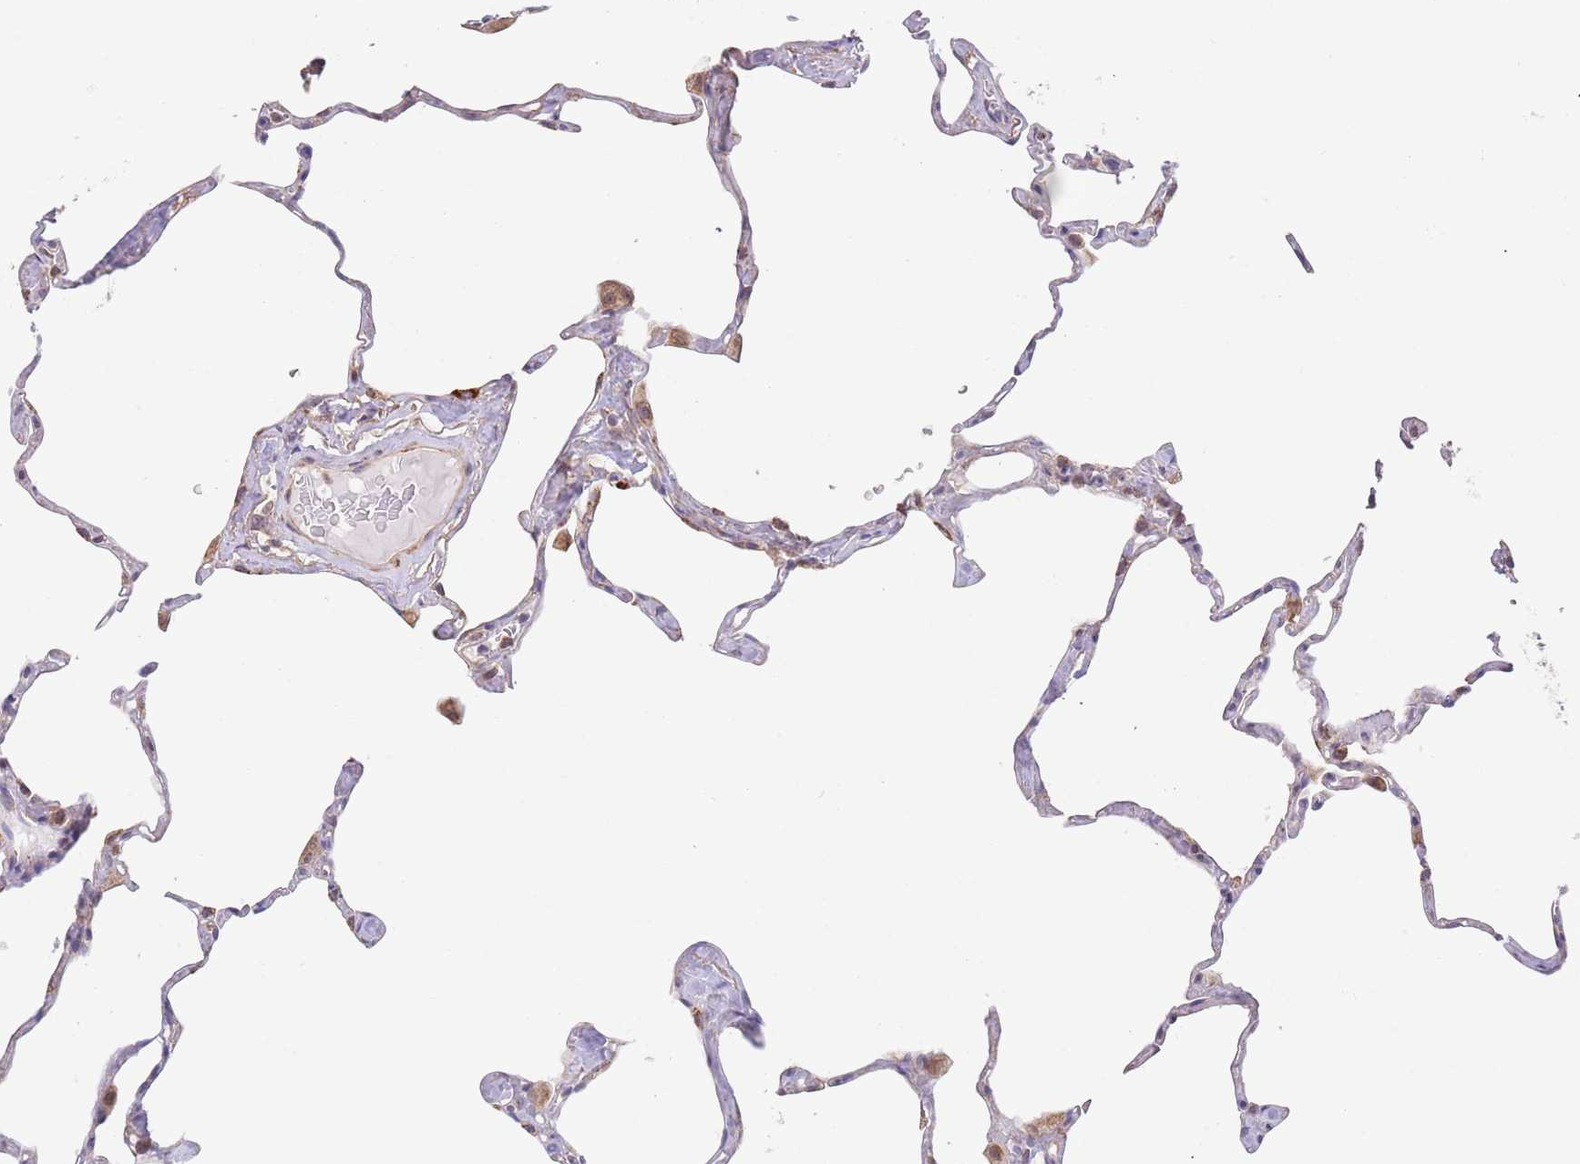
{"staining": {"intensity": "moderate", "quantity": "<25%", "location": "cytoplasmic/membranous"}, "tissue": "lung", "cell_type": "Alveolar cells", "image_type": "normal", "snomed": [{"axis": "morphology", "description": "Normal tissue, NOS"}, {"axis": "topography", "description": "Lung"}], "caption": "Human lung stained for a protein (brown) demonstrates moderate cytoplasmic/membranous positive positivity in about <25% of alveolar cells.", "gene": "UQCC3", "patient": {"sex": "male", "age": 65}}